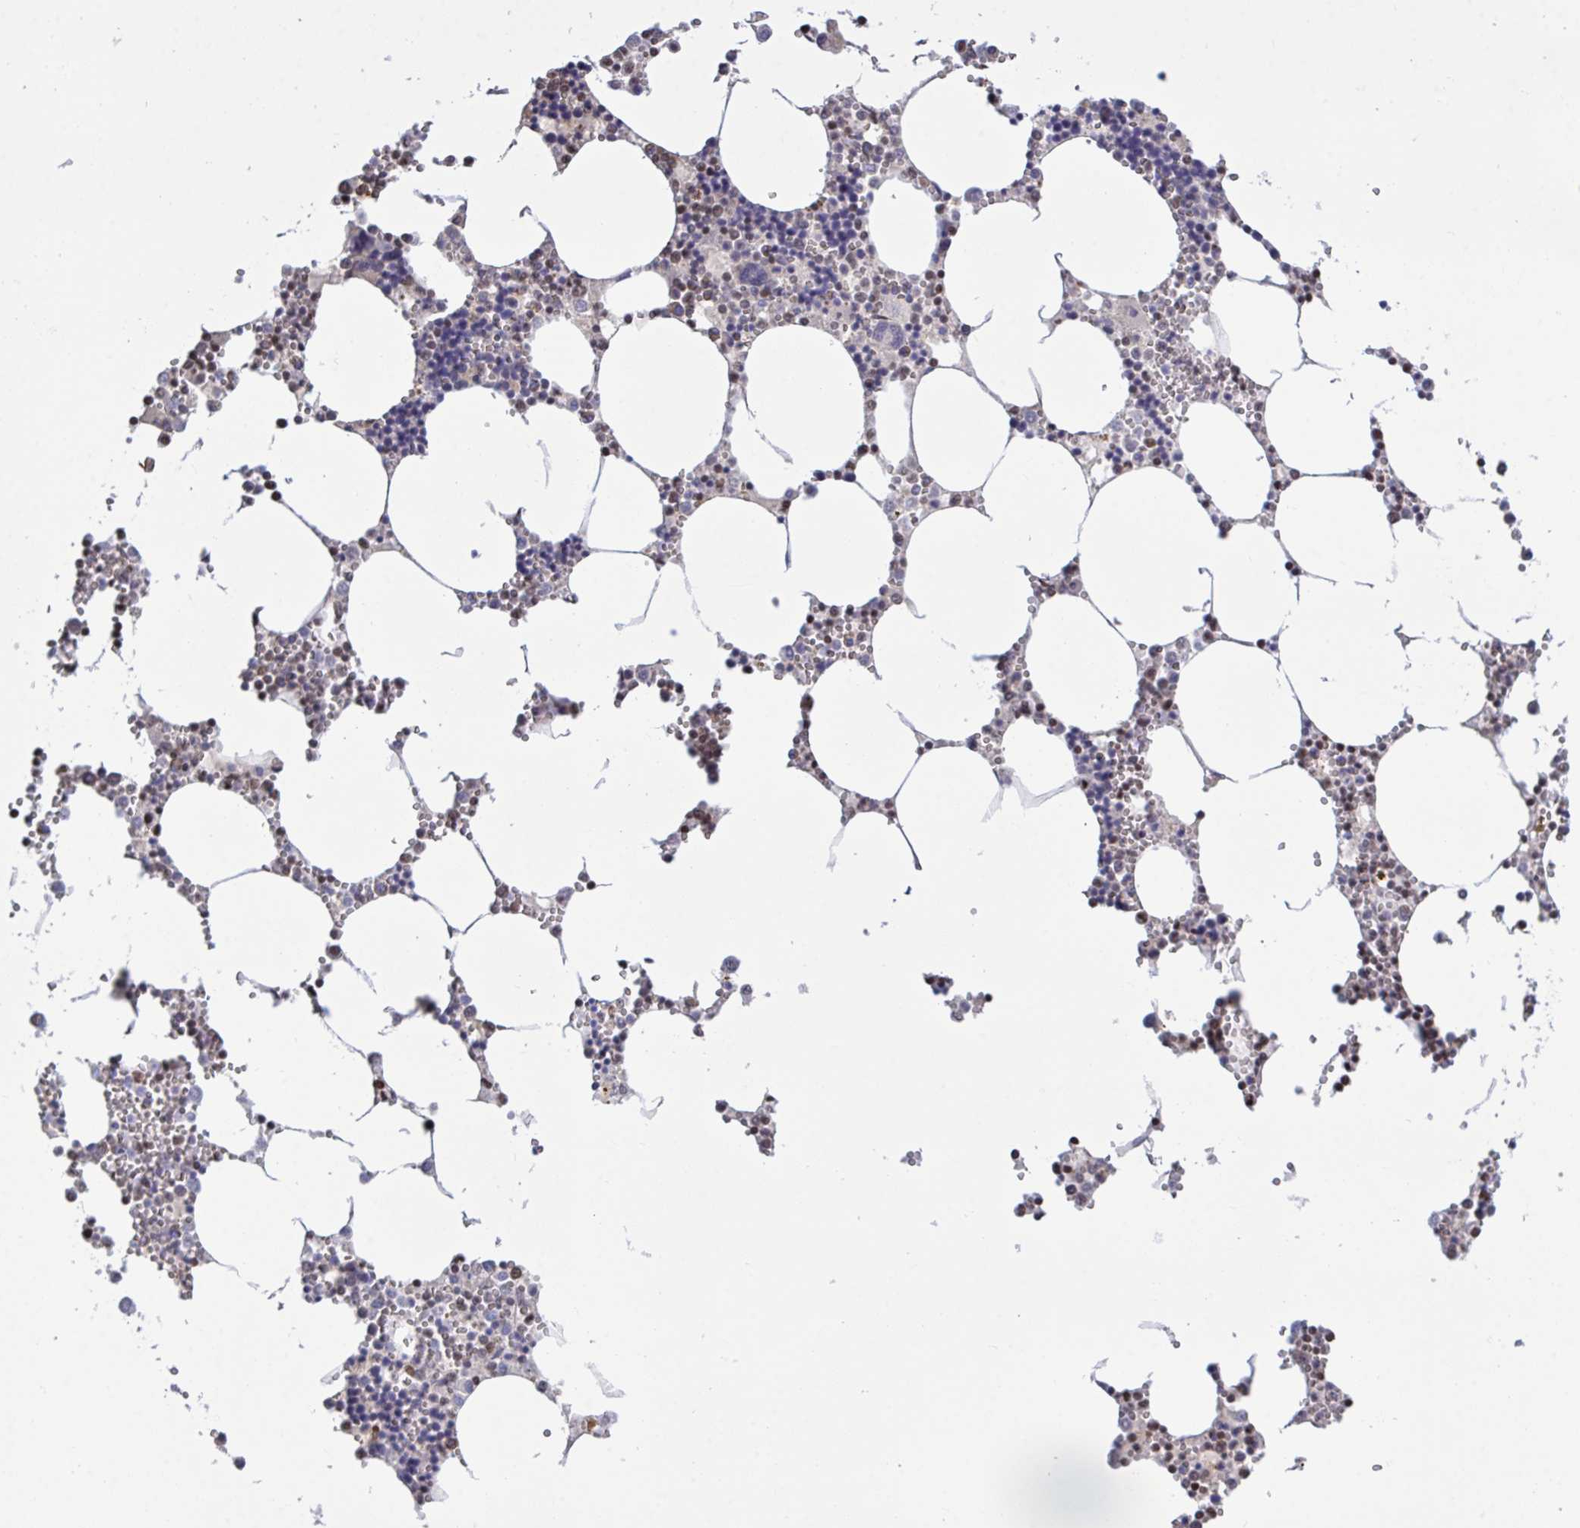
{"staining": {"intensity": "moderate", "quantity": "<25%", "location": "nuclear"}, "tissue": "bone marrow", "cell_type": "Hematopoietic cells", "image_type": "normal", "snomed": [{"axis": "morphology", "description": "Normal tissue, NOS"}, {"axis": "topography", "description": "Bone marrow"}], "caption": "Hematopoietic cells demonstrate low levels of moderate nuclear expression in about <25% of cells in benign bone marrow.", "gene": "HNRNPDL", "patient": {"sex": "male", "age": 54}}